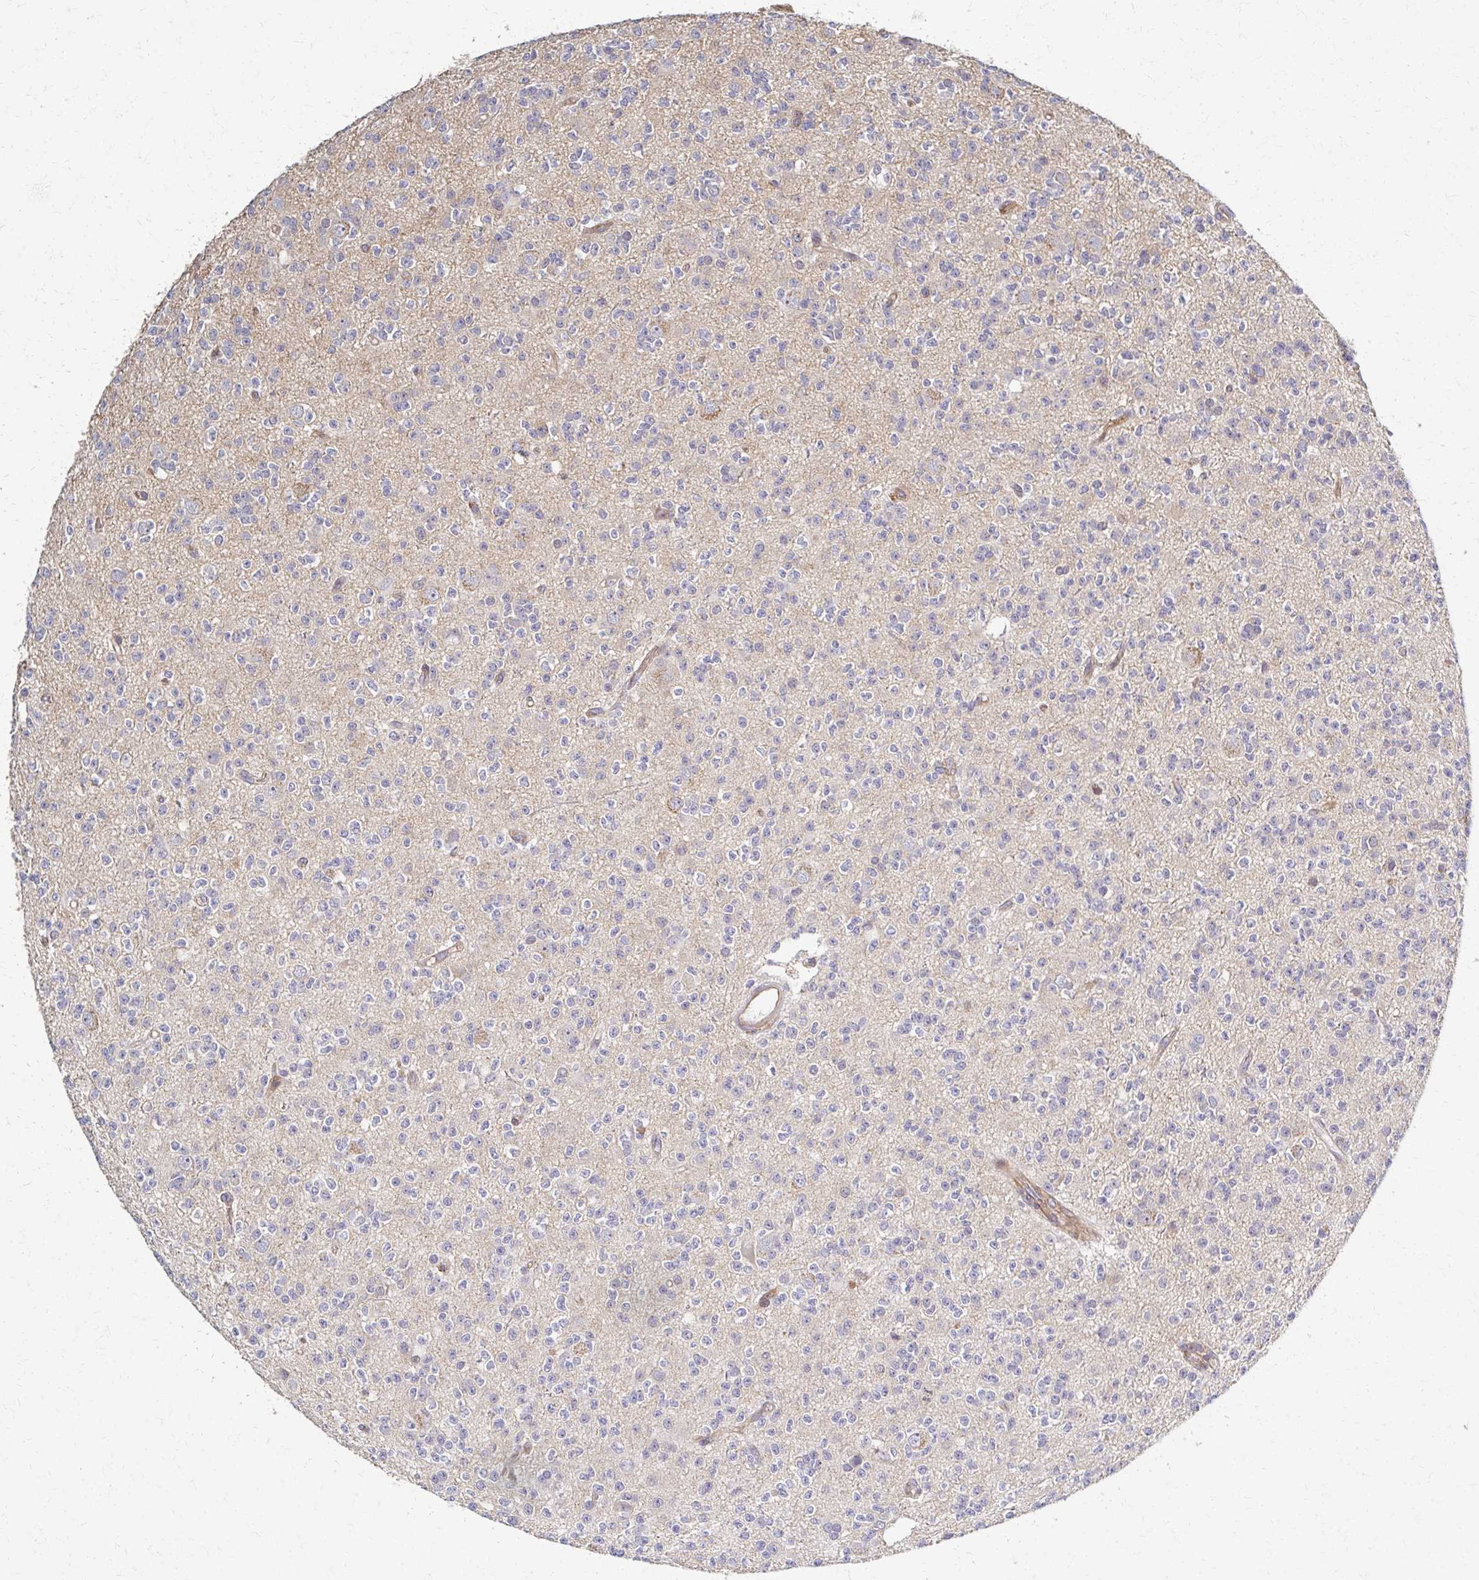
{"staining": {"intensity": "negative", "quantity": "none", "location": "none"}, "tissue": "glioma", "cell_type": "Tumor cells", "image_type": "cancer", "snomed": [{"axis": "morphology", "description": "Glioma, malignant, High grade"}, {"axis": "topography", "description": "Brain"}], "caption": "A micrograph of glioma stained for a protein demonstrates no brown staining in tumor cells. (Brightfield microscopy of DAB immunohistochemistry (IHC) at high magnification).", "gene": "SKA2", "patient": {"sex": "male", "age": 36}}